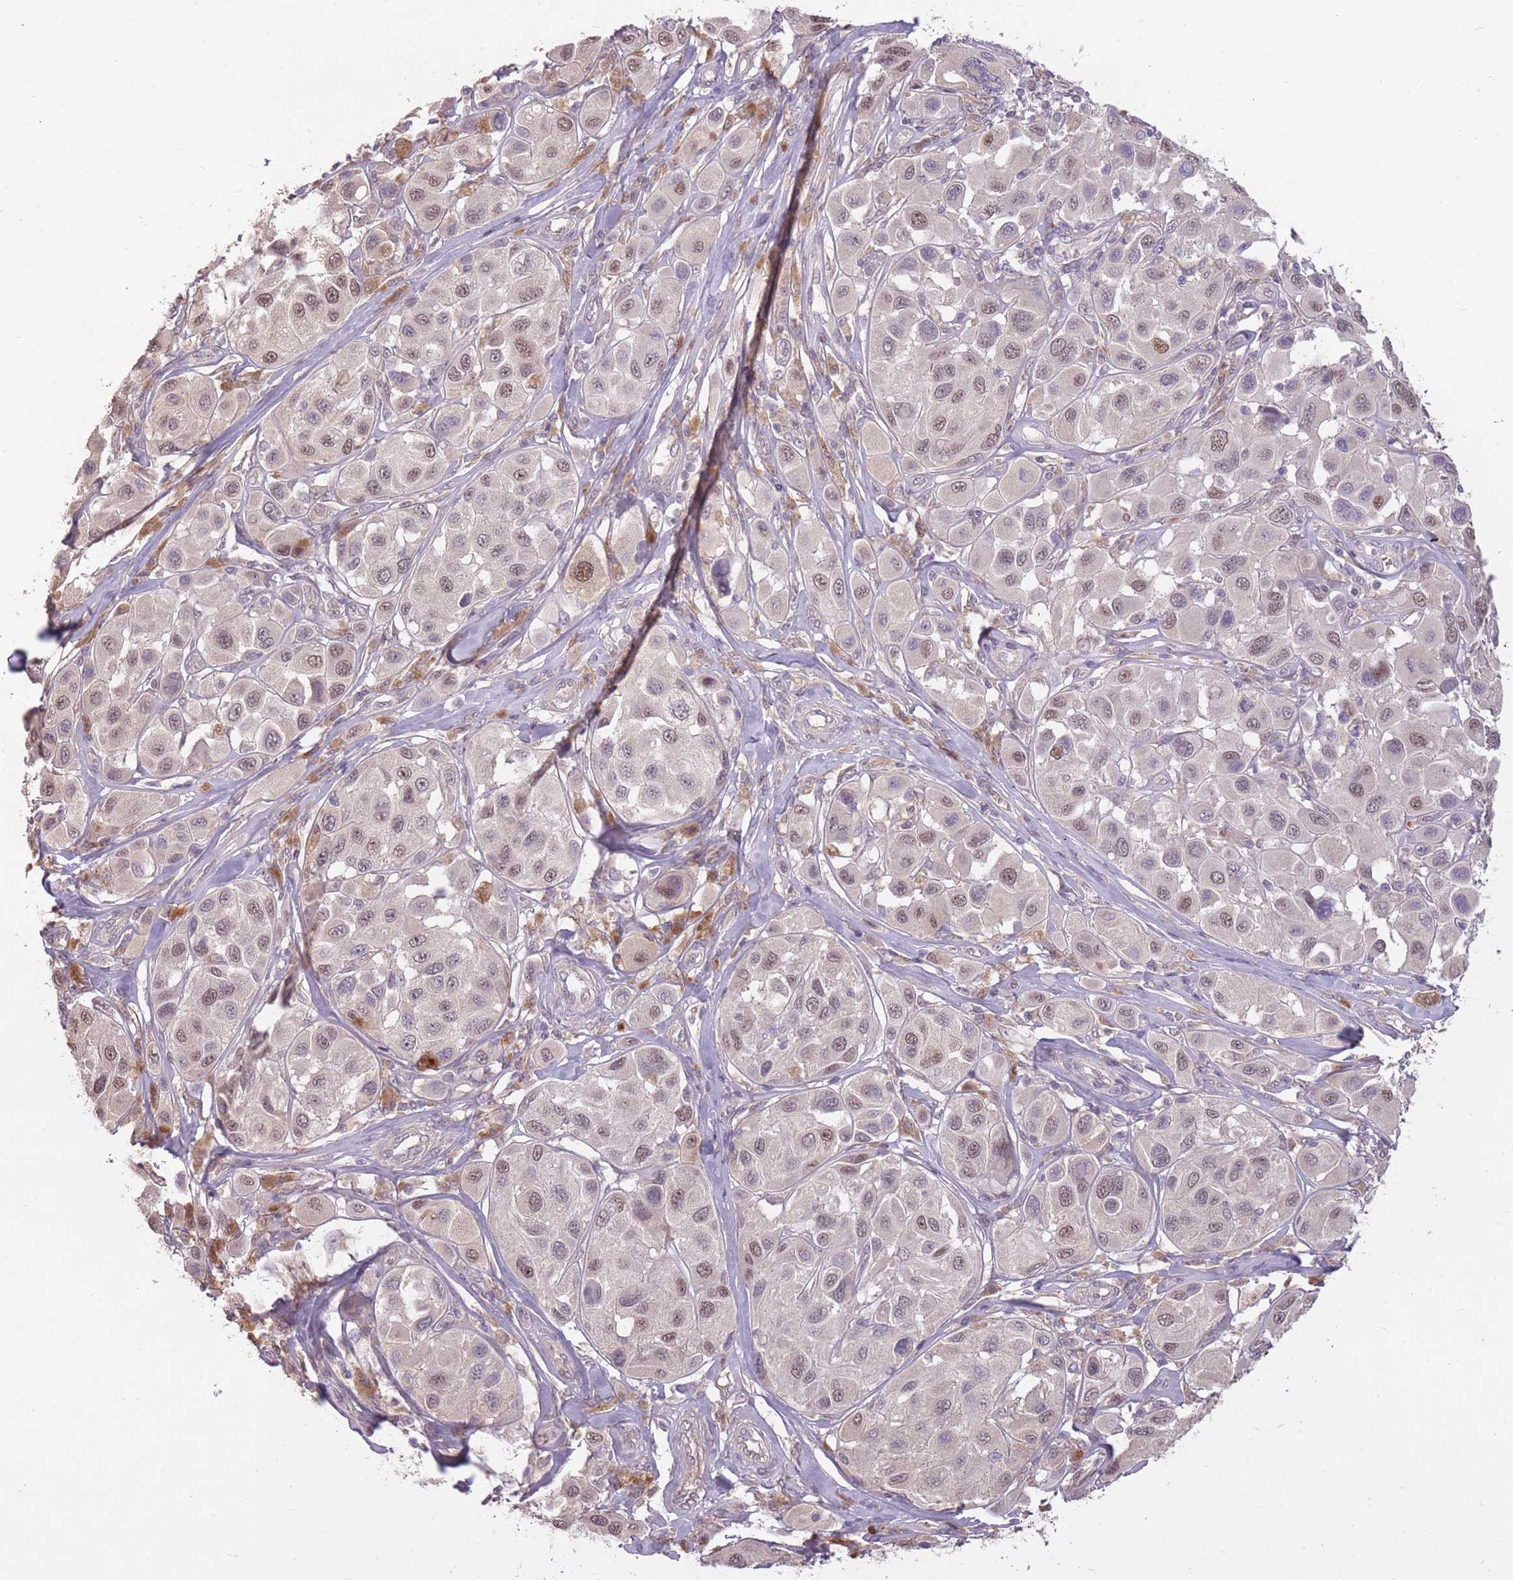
{"staining": {"intensity": "moderate", "quantity": "25%-75%", "location": "nuclear"}, "tissue": "melanoma", "cell_type": "Tumor cells", "image_type": "cancer", "snomed": [{"axis": "morphology", "description": "Malignant melanoma, Metastatic site"}, {"axis": "topography", "description": "Skin"}], "caption": "Protein analysis of malignant melanoma (metastatic site) tissue exhibits moderate nuclear staining in about 25%-75% of tumor cells.", "gene": "LRATD2", "patient": {"sex": "male", "age": 41}}